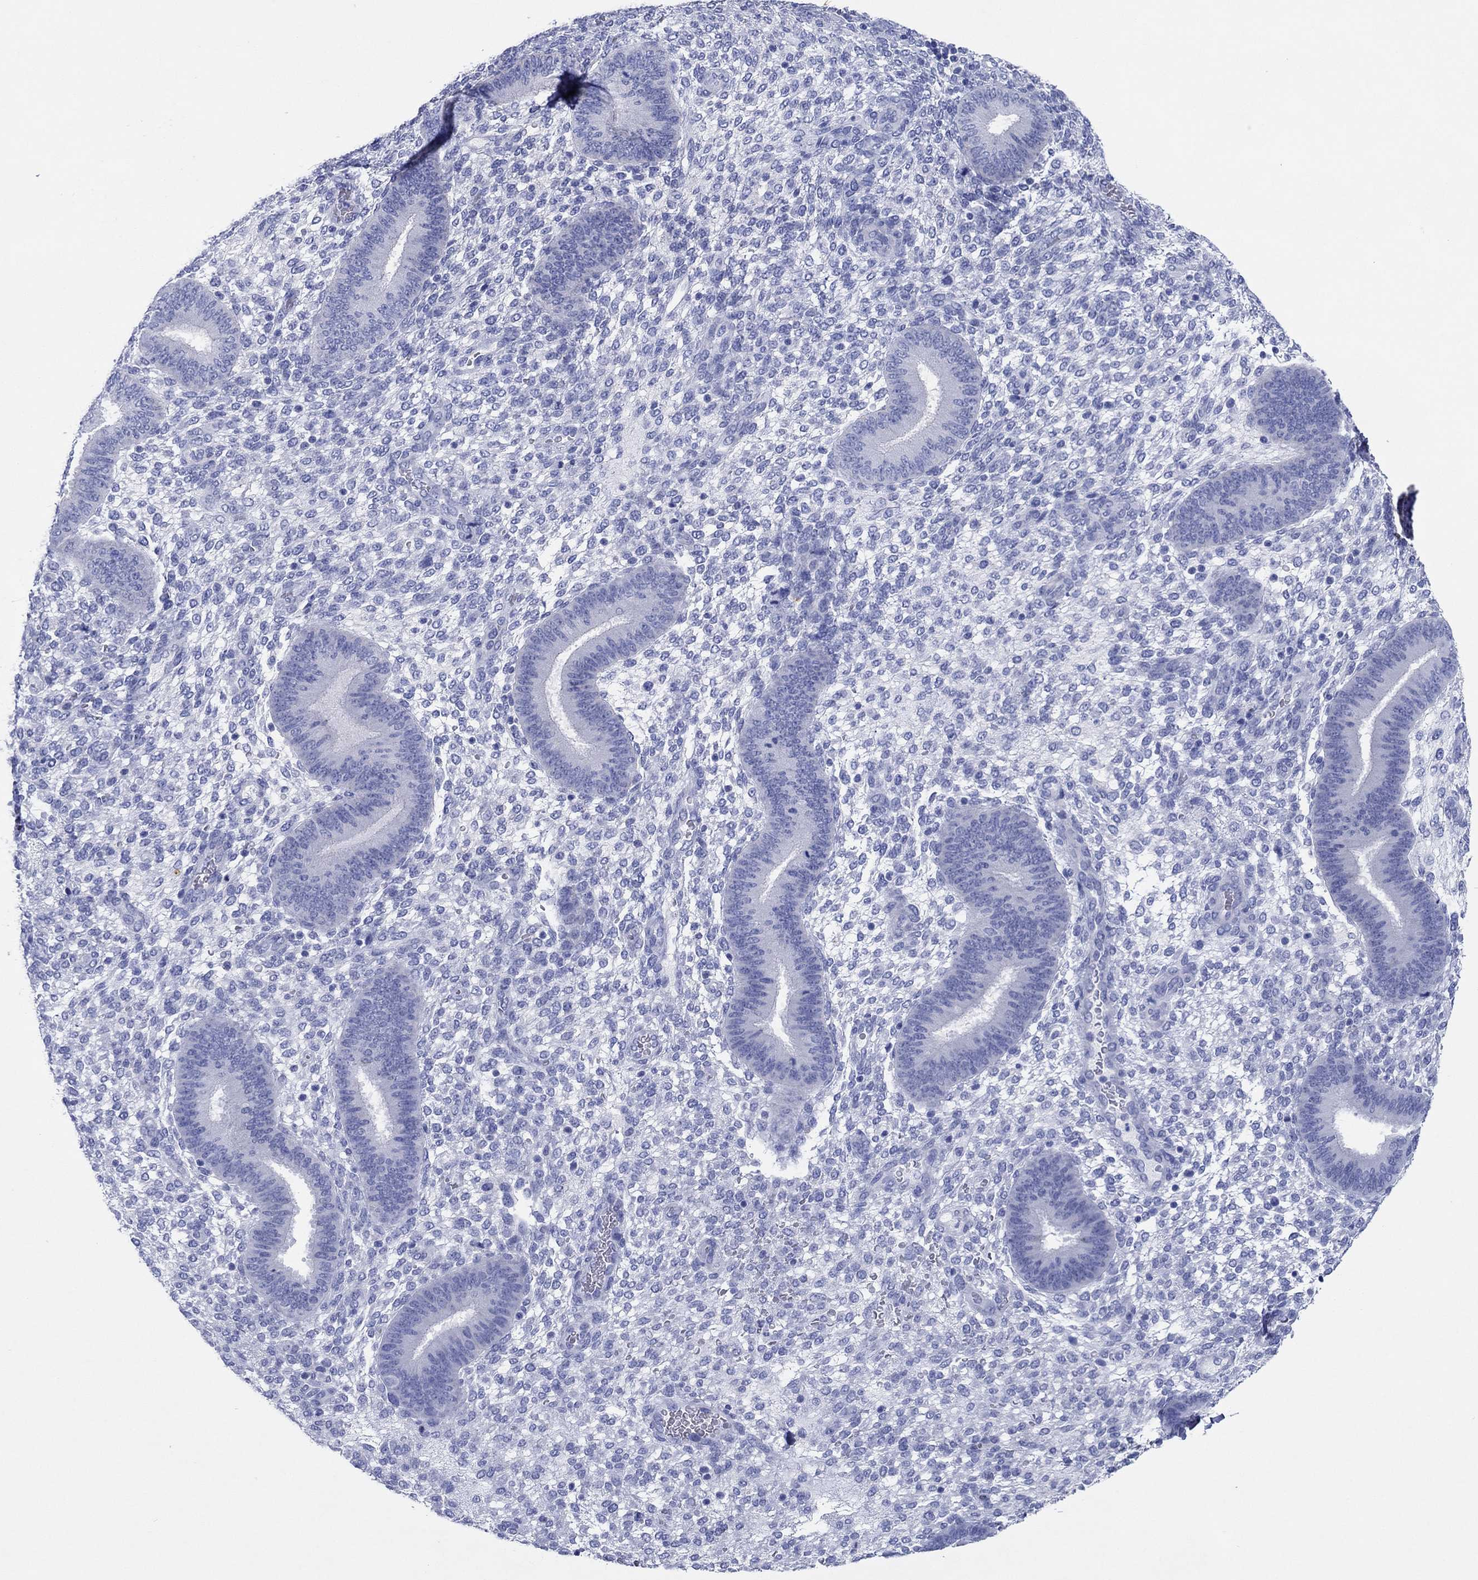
{"staining": {"intensity": "negative", "quantity": "none", "location": "none"}, "tissue": "endometrium", "cell_type": "Cells in endometrial stroma", "image_type": "normal", "snomed": [{"axis": "morphology", "description": "Normal tissue, NOS"}, {"axis": "topography", "description": "Endometrium"}], "caption": "This is an immunohistochemistry (IHC) photomicrograph of unremarkable human endometrium. There is no staining in cells in endometrial stroma.", "gene": "HCRT", "patient": {"sex": "female", "age": 39}}